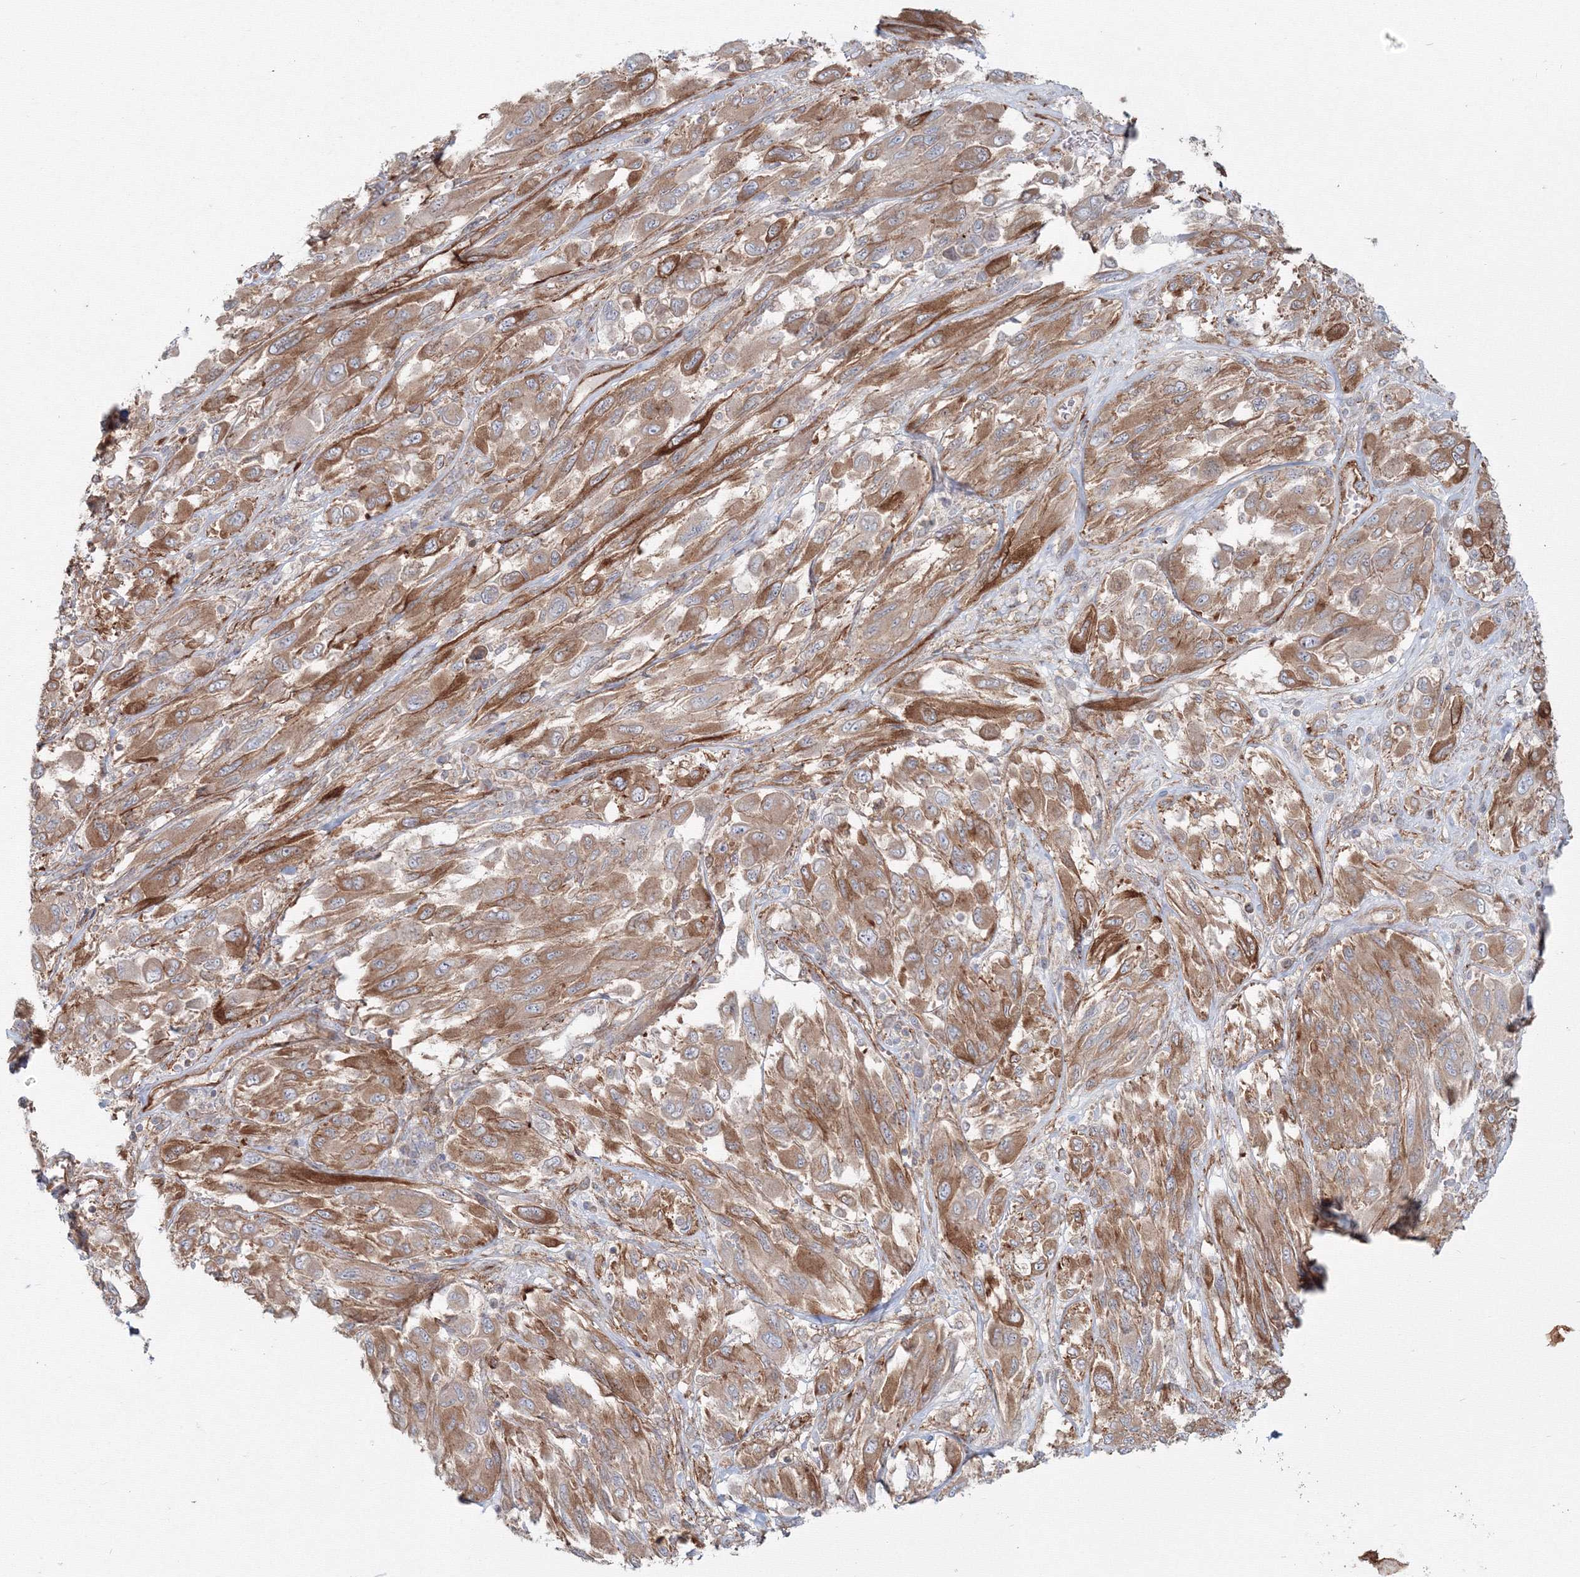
{"staining": {"intensity": "moderate", "quantity": ">75%", "location": "cytoplasmic/membranous"}, "tissue": "melanoma", "cell_type": "Tumor cells", "image_type": "cancer", "snomed": [{"axis": "morphology", "description": "Malignant melanoma, NOS"}, {"axis": "topography", "description": "Skin"}], "caption": "IHC photomicrograph of human malignant melanoma stained for a protein (brown), which shows medium levels of moderate cytoplasmic/membranous expression in approximately >75% of tumor cells.", "gene": "SH3PXD2A", "patient": {"sex": "female", "age": 91}}